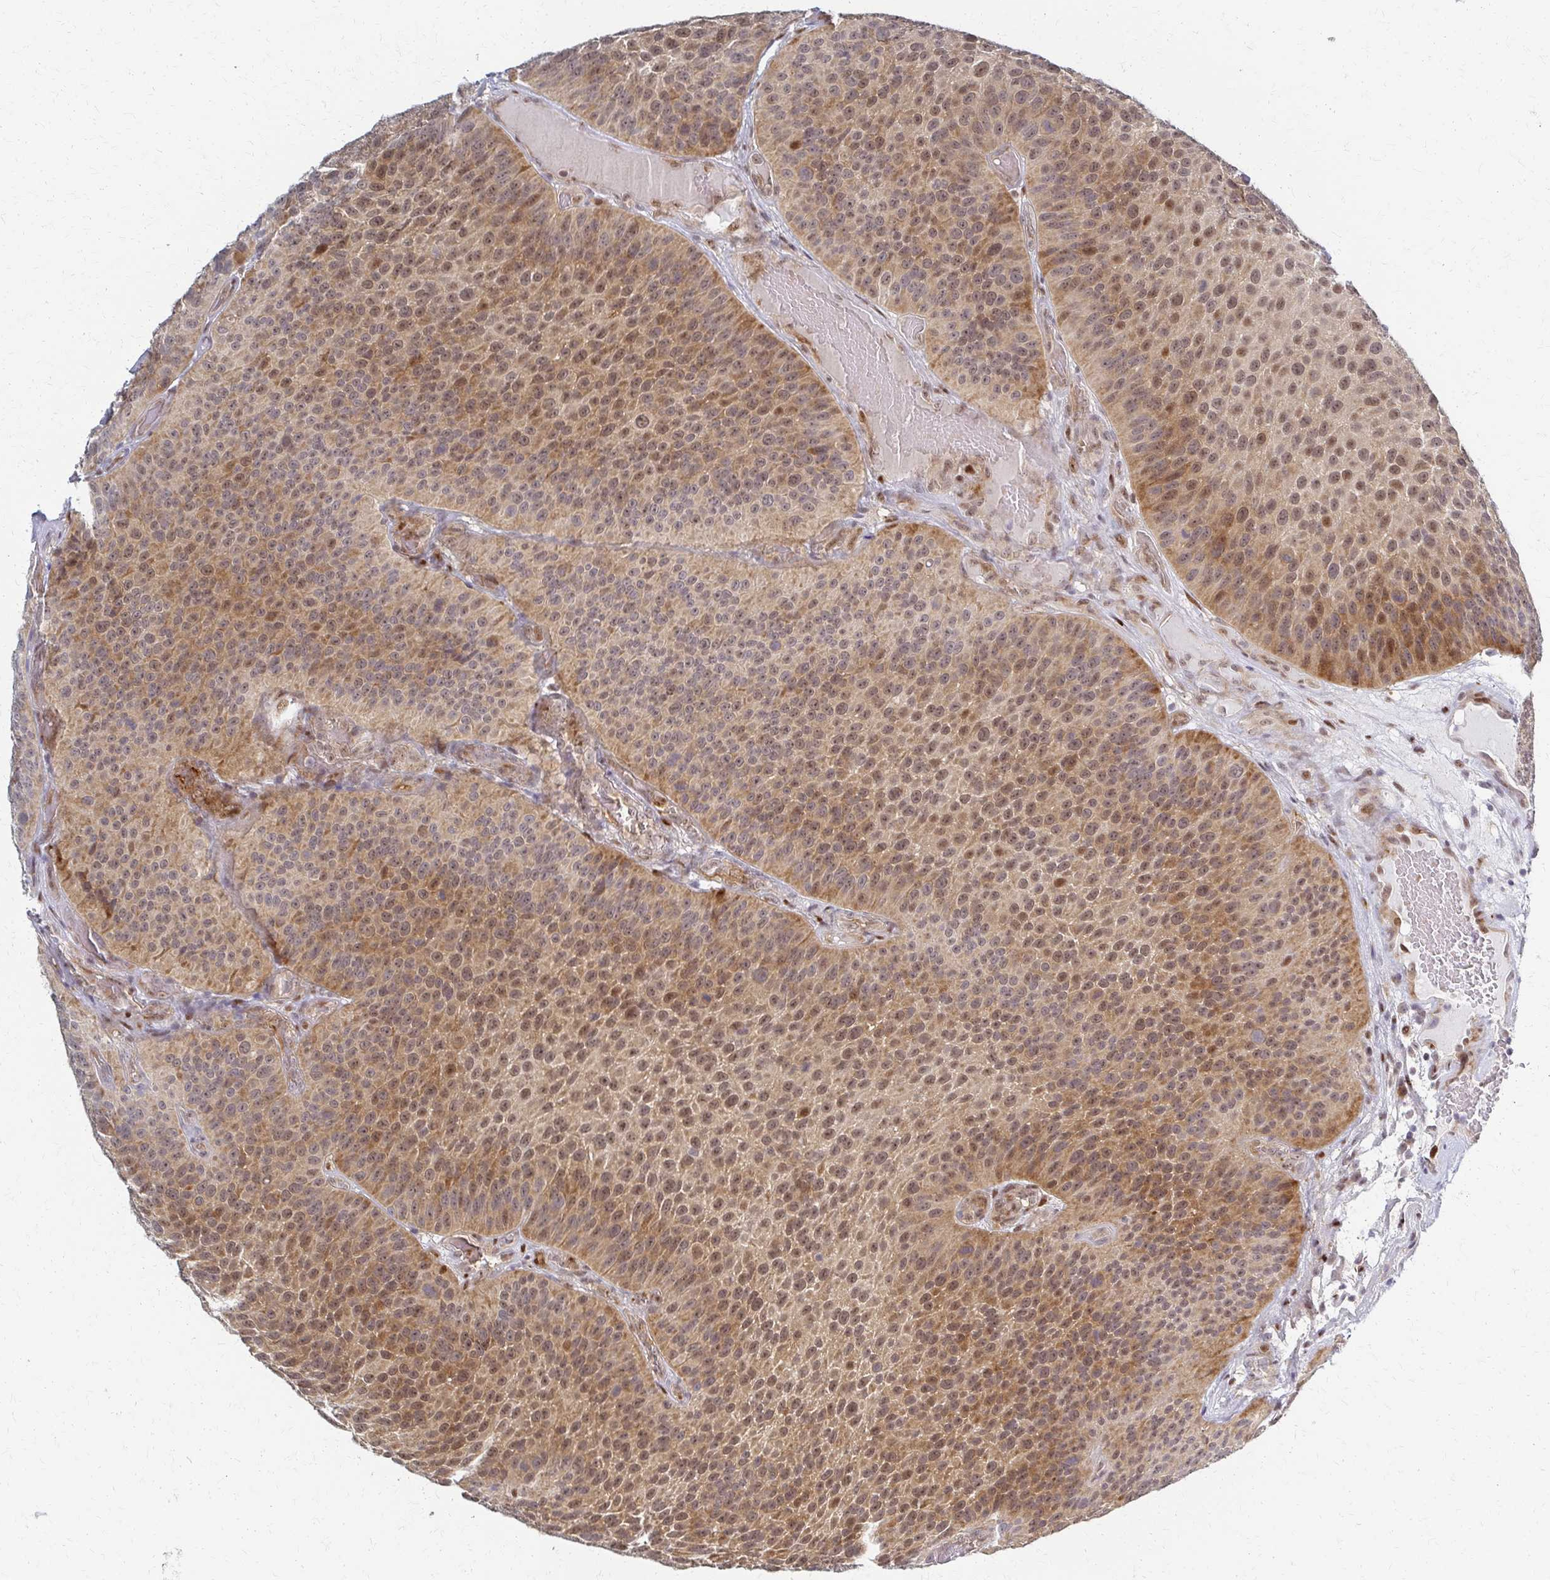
{"staining": {"intensity": "moderate", "quantity": ">75%", "location": "cytoplasmic/membranous,nuclear"}, "tissue": "urothelial cancer", "cell_type": "Tumor cells", "image_type": "cancer", "snomed": [{"axis": "morphology", "description": "Urothelial carcinoma, Low grade"}, {"axis": "topography", "description": "Urinary bladder"}], "caption": "The micrograph reveals immunohistochemical staining of urothelial cancer. There is moderate cytoplasmic/membranous and nuclear expression is appreciated in about >75% of tumor cells.", "gene": "PSMD7", "patient": {"sex": "male", "age": 76}}